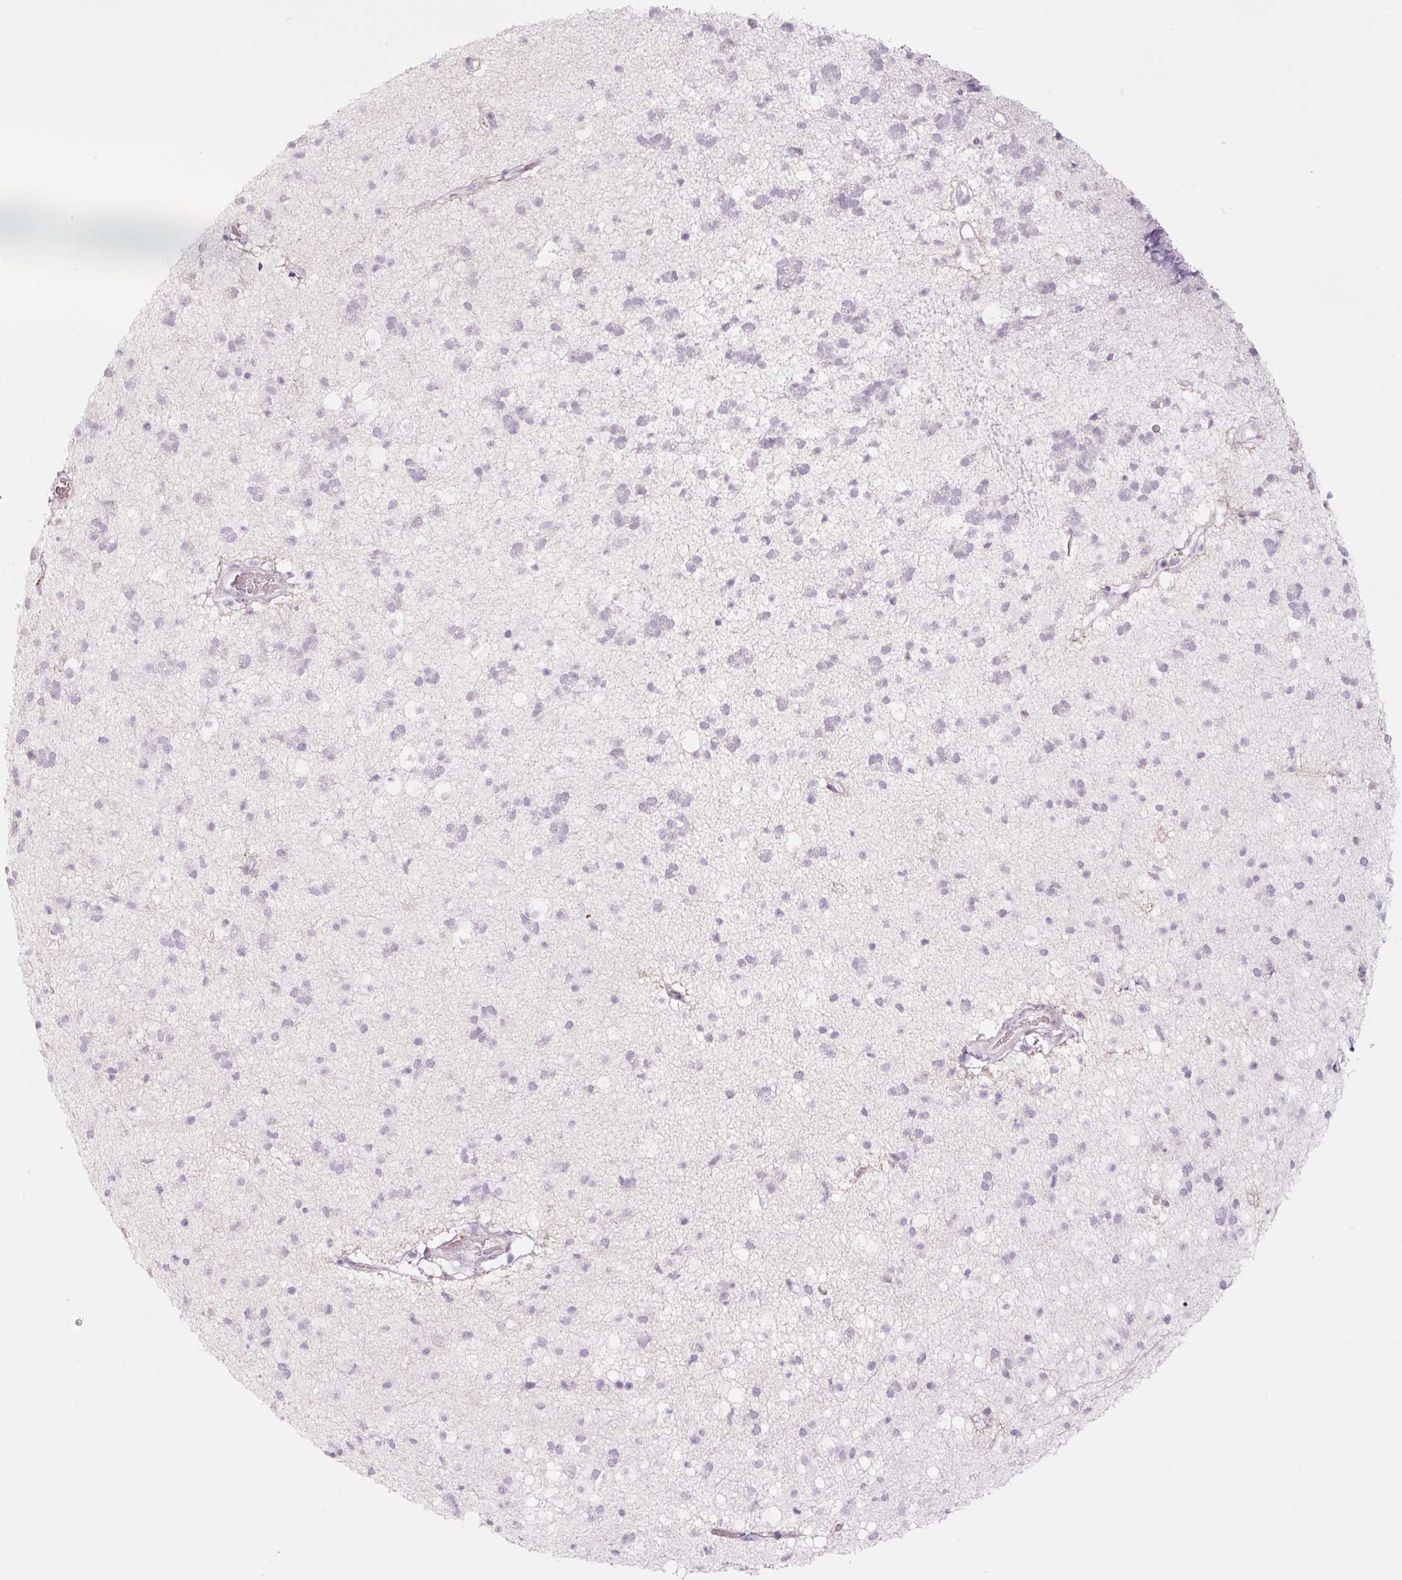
{"staining": {"intensity": "negative", "quantity": "none", "location": "none"}, "tissue": "caudate", "cell_type": "Glial cells", "image_type": "normal", "snomed": [{"axis": "morphology", "description": "Normal tissue, NOS"}, {"axis": "topography", "description": "Lateral ventricle wall"}], "caption": "Human caudate stained for a protein using immunohistochemistry shows no staining in glial cells.", "gene": "LECT2", "patient": {"sex": "male", "age": 37}}